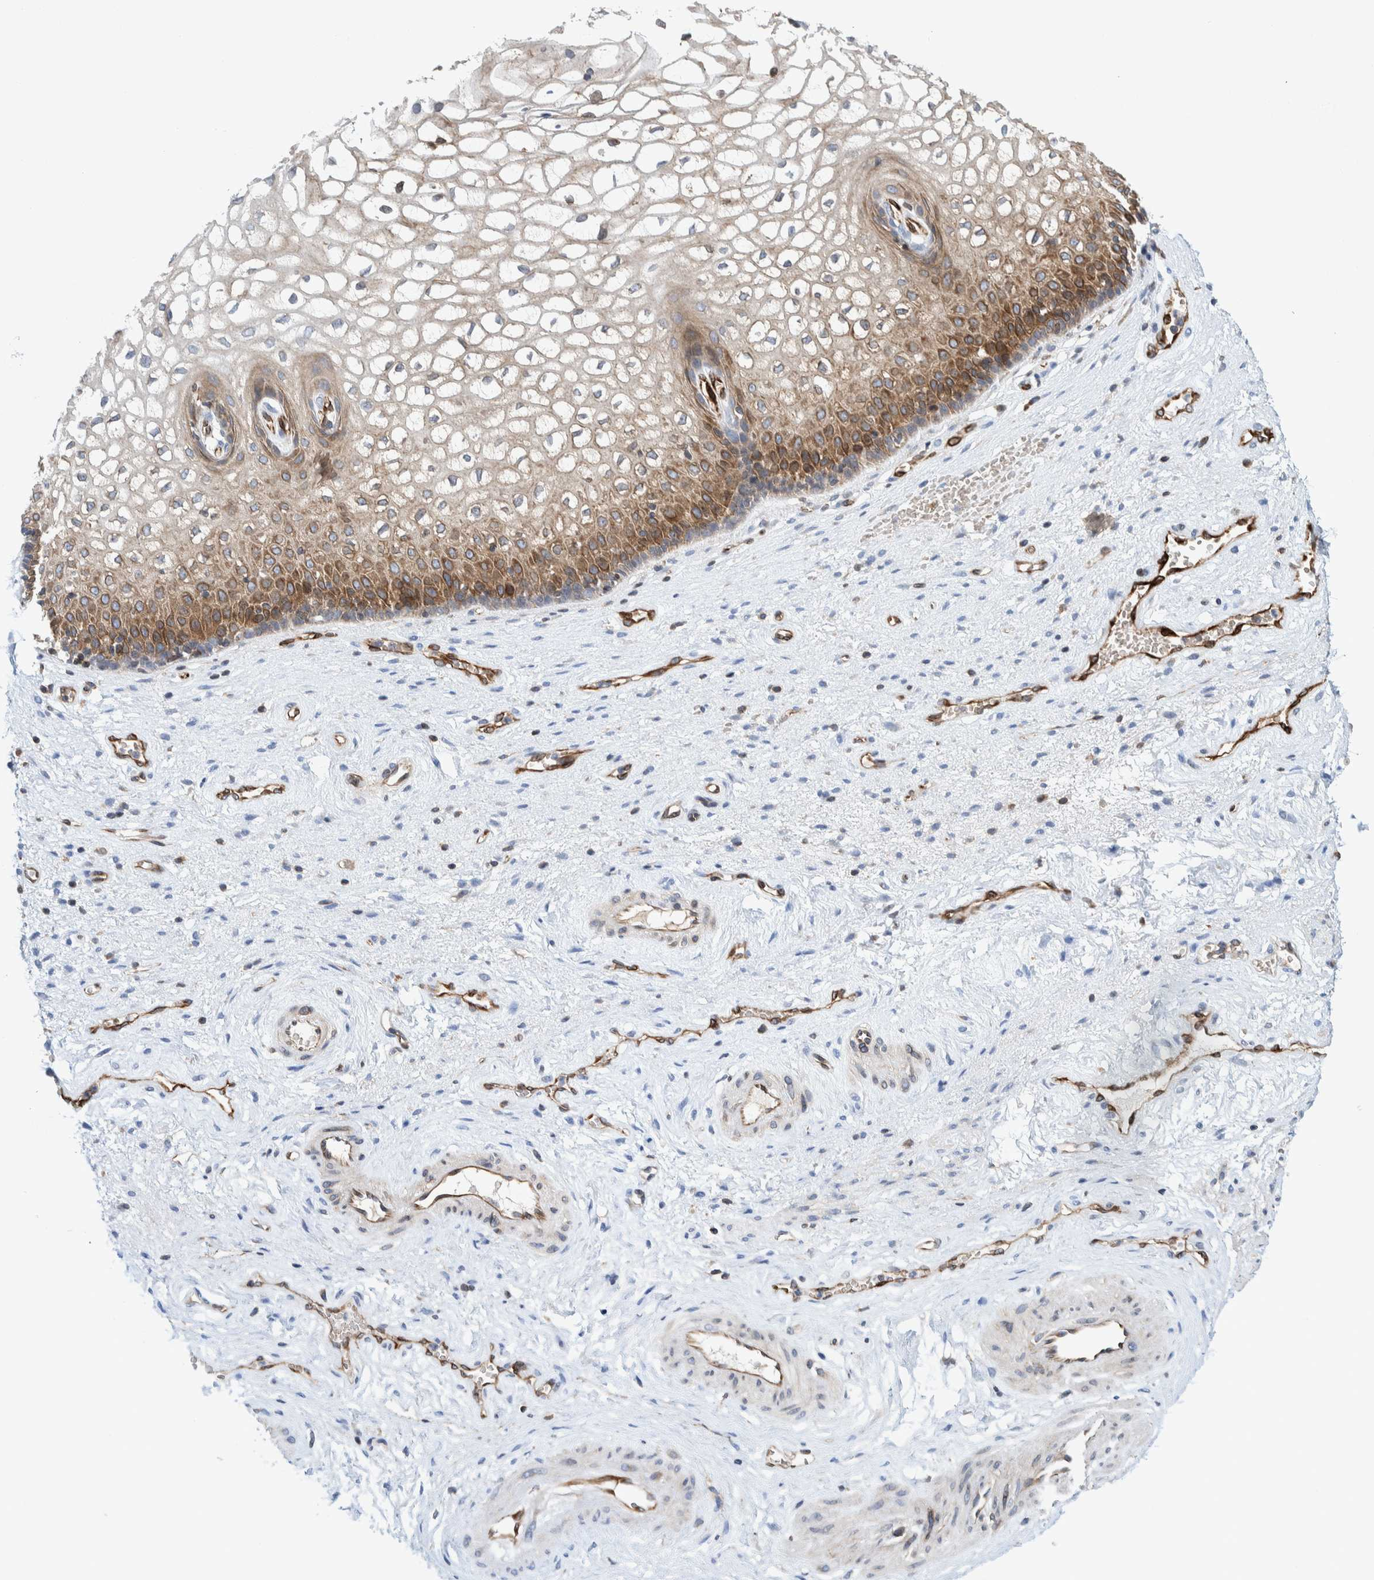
{"staining": {"intensity": "moderate", "quantity": ">75%", "location": "cytoplasmic/membranous"}, "tissue": "vagina", "cell_type": "Squamous epithelial cells", "image_type": "normal", "snomed": [{"axis": "morphology", "description": "Normal tissue, NOS"}, {"axis": "topography", "description": "Vagina"}], "caption": "This histopathology image displays immunohistochemistry (IHC) staining of unremarkable human vagina, with medium moderate cytoplasmic/membranous positivity in approximately >75% of squamous epithelial cells.", "gene": "THEM6", "patient": {"sex": "female", "age": 34}}